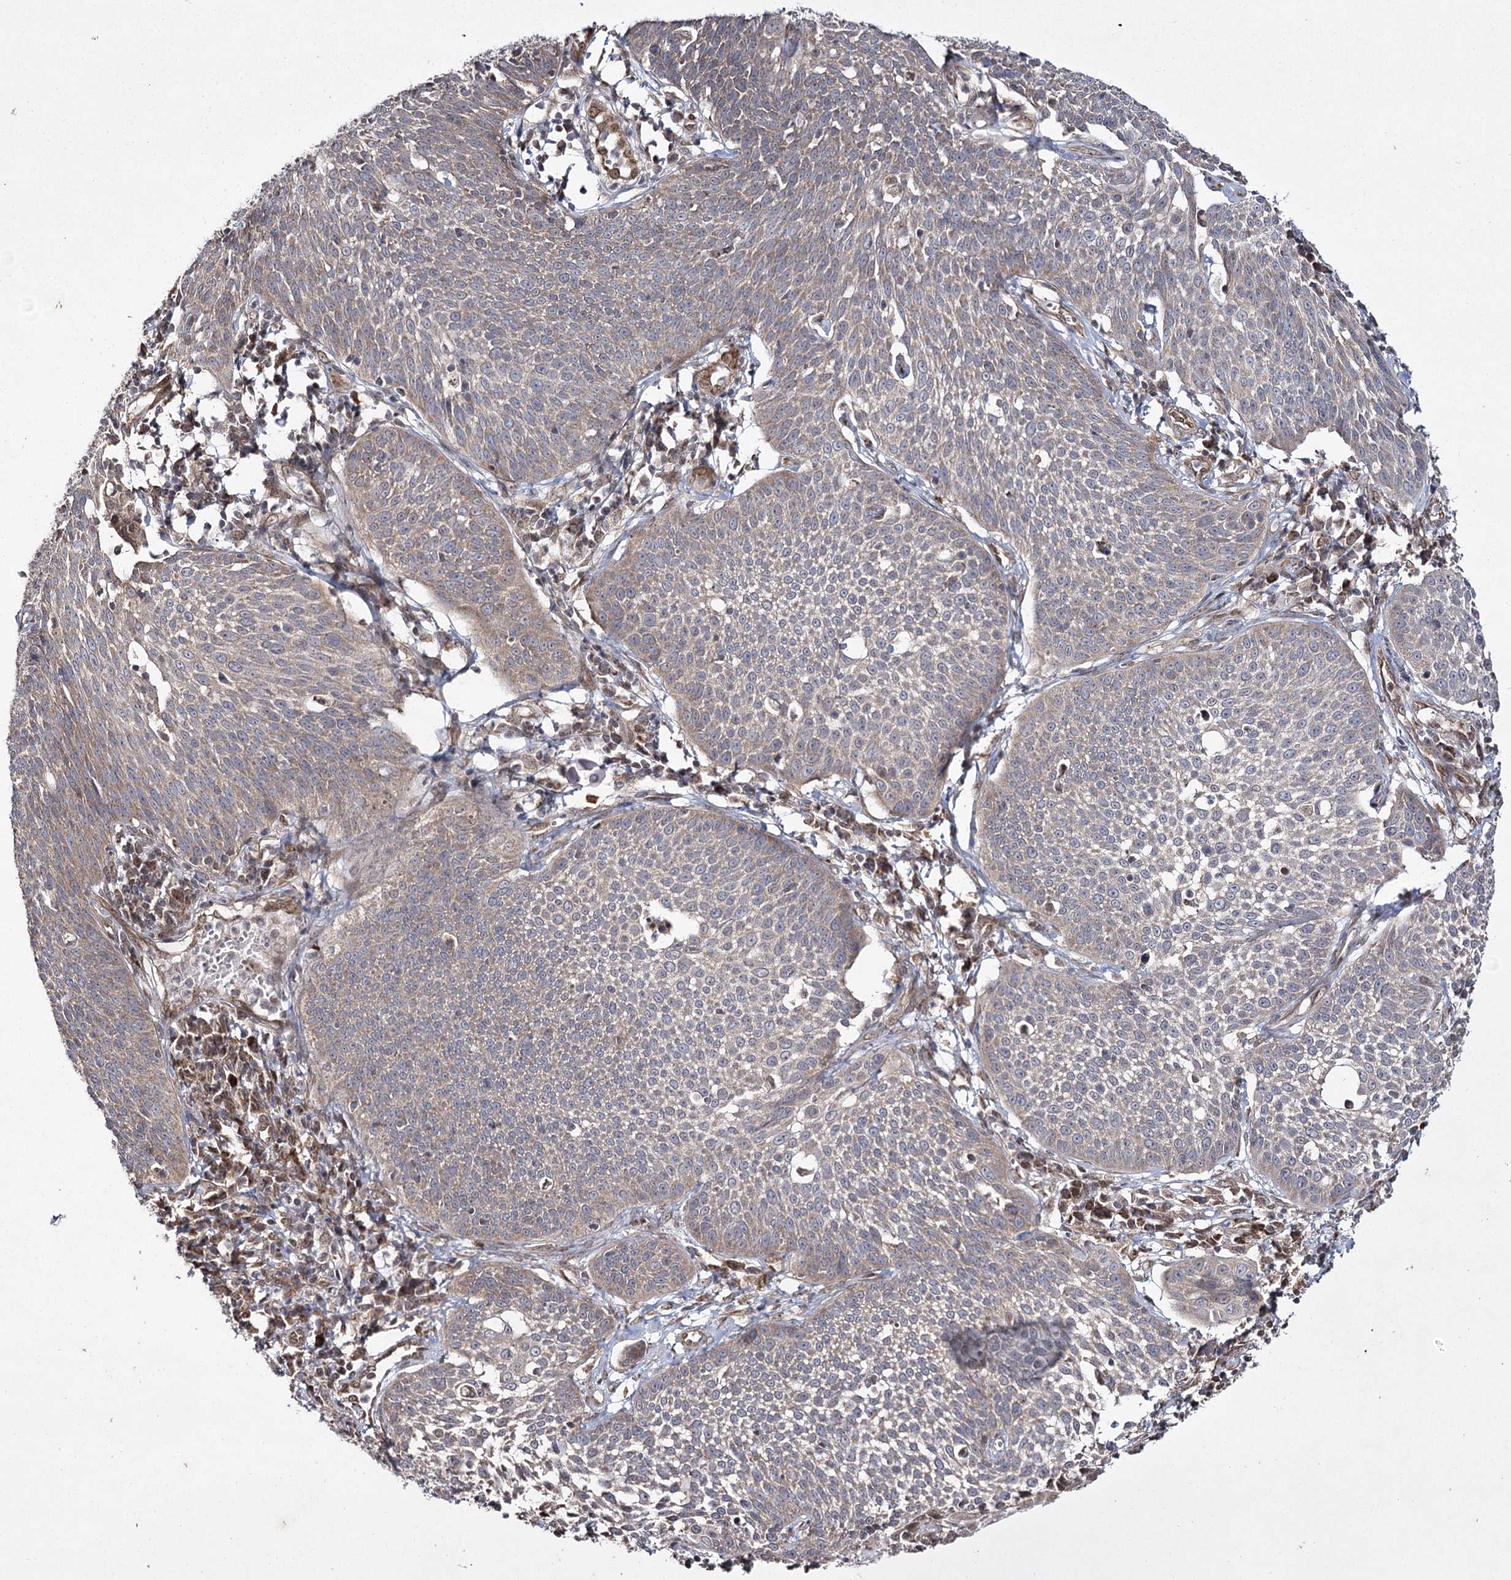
{"staining": {"intensity": "weak", "quantity": "<25%", "location": "cytoplasmic/membranous"}, "tissue": "cervical cancer", "cell_type": "Tumor cells", "image_type": "cancer", "snomed": [{"axis": "morphology", "description": "Squamous cell carcinoma, NOS"}, {"axis": "topography", "description": "Cervix"}], "caption": "This photomicrograph is of cervical cancer stained with immunohistochemistry (IHC) to label a protein in brown with the nuclei are counter-stained blue. There is no staining in tumor cells.", "gene": "TRNT1", "patient": {"sex": "female", "age": 34}}